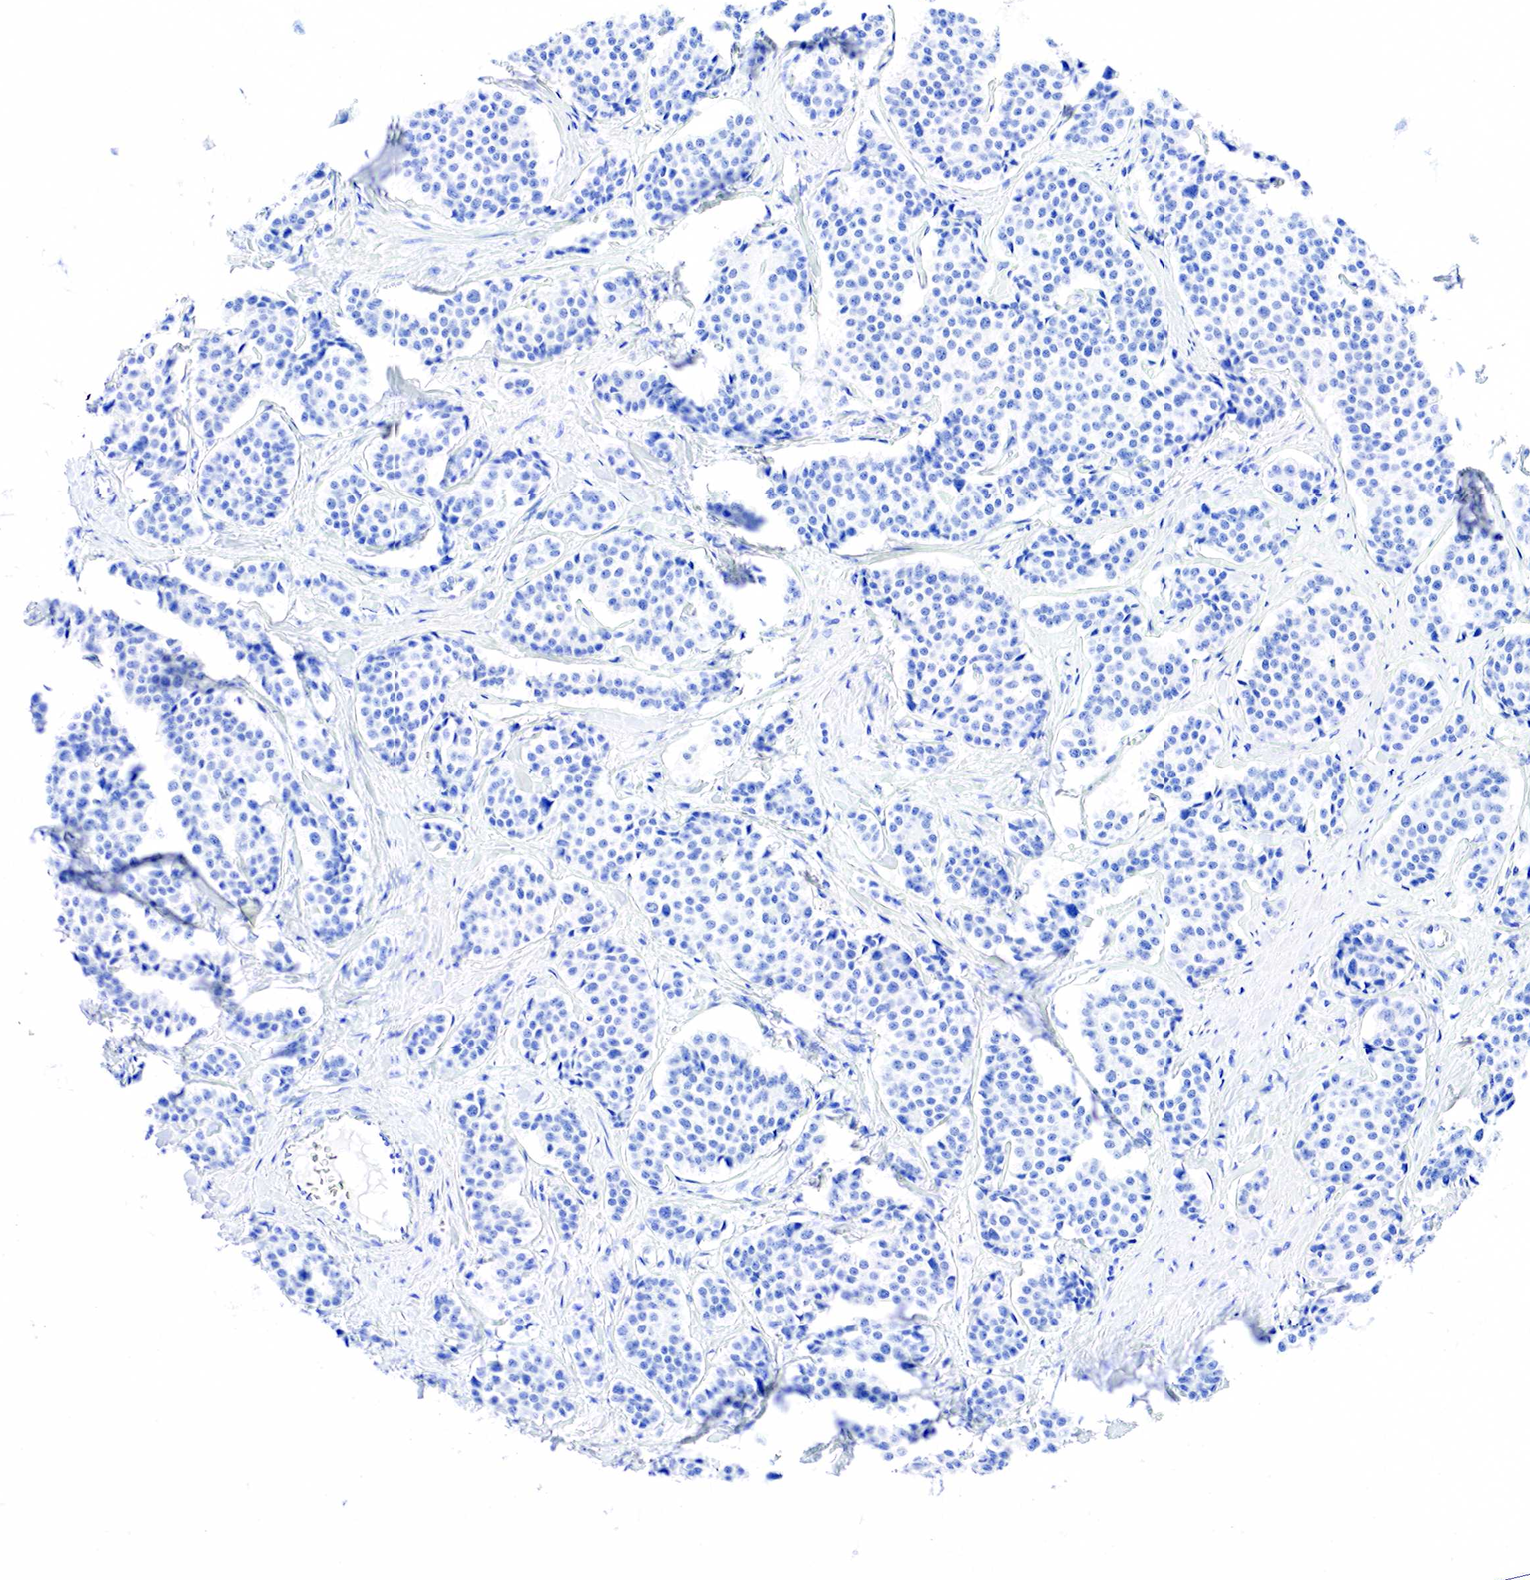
{"staining": {"intensity": "negative", "quantity": "none", "location": "none"}, "tissue": "carcinoid", "cell_type": "Tumor cells", "image_type": "cancer", "snomed": [{"axis": "morphology", "description": "Carcinoid, malignant, NOS"}, {"axis": "topography", "description": "Small intestine"}], "caption": "Photomicrograph shows no significant protein expression in tumor cells of carcinoid. The staining is performed using DAB (3,3'-diaminobenzidine) brown chromogen with nuclei counter-stained in using hematoxylin.", "gene": "KRT7", "patient": {"sex": "male", "age": 60}}